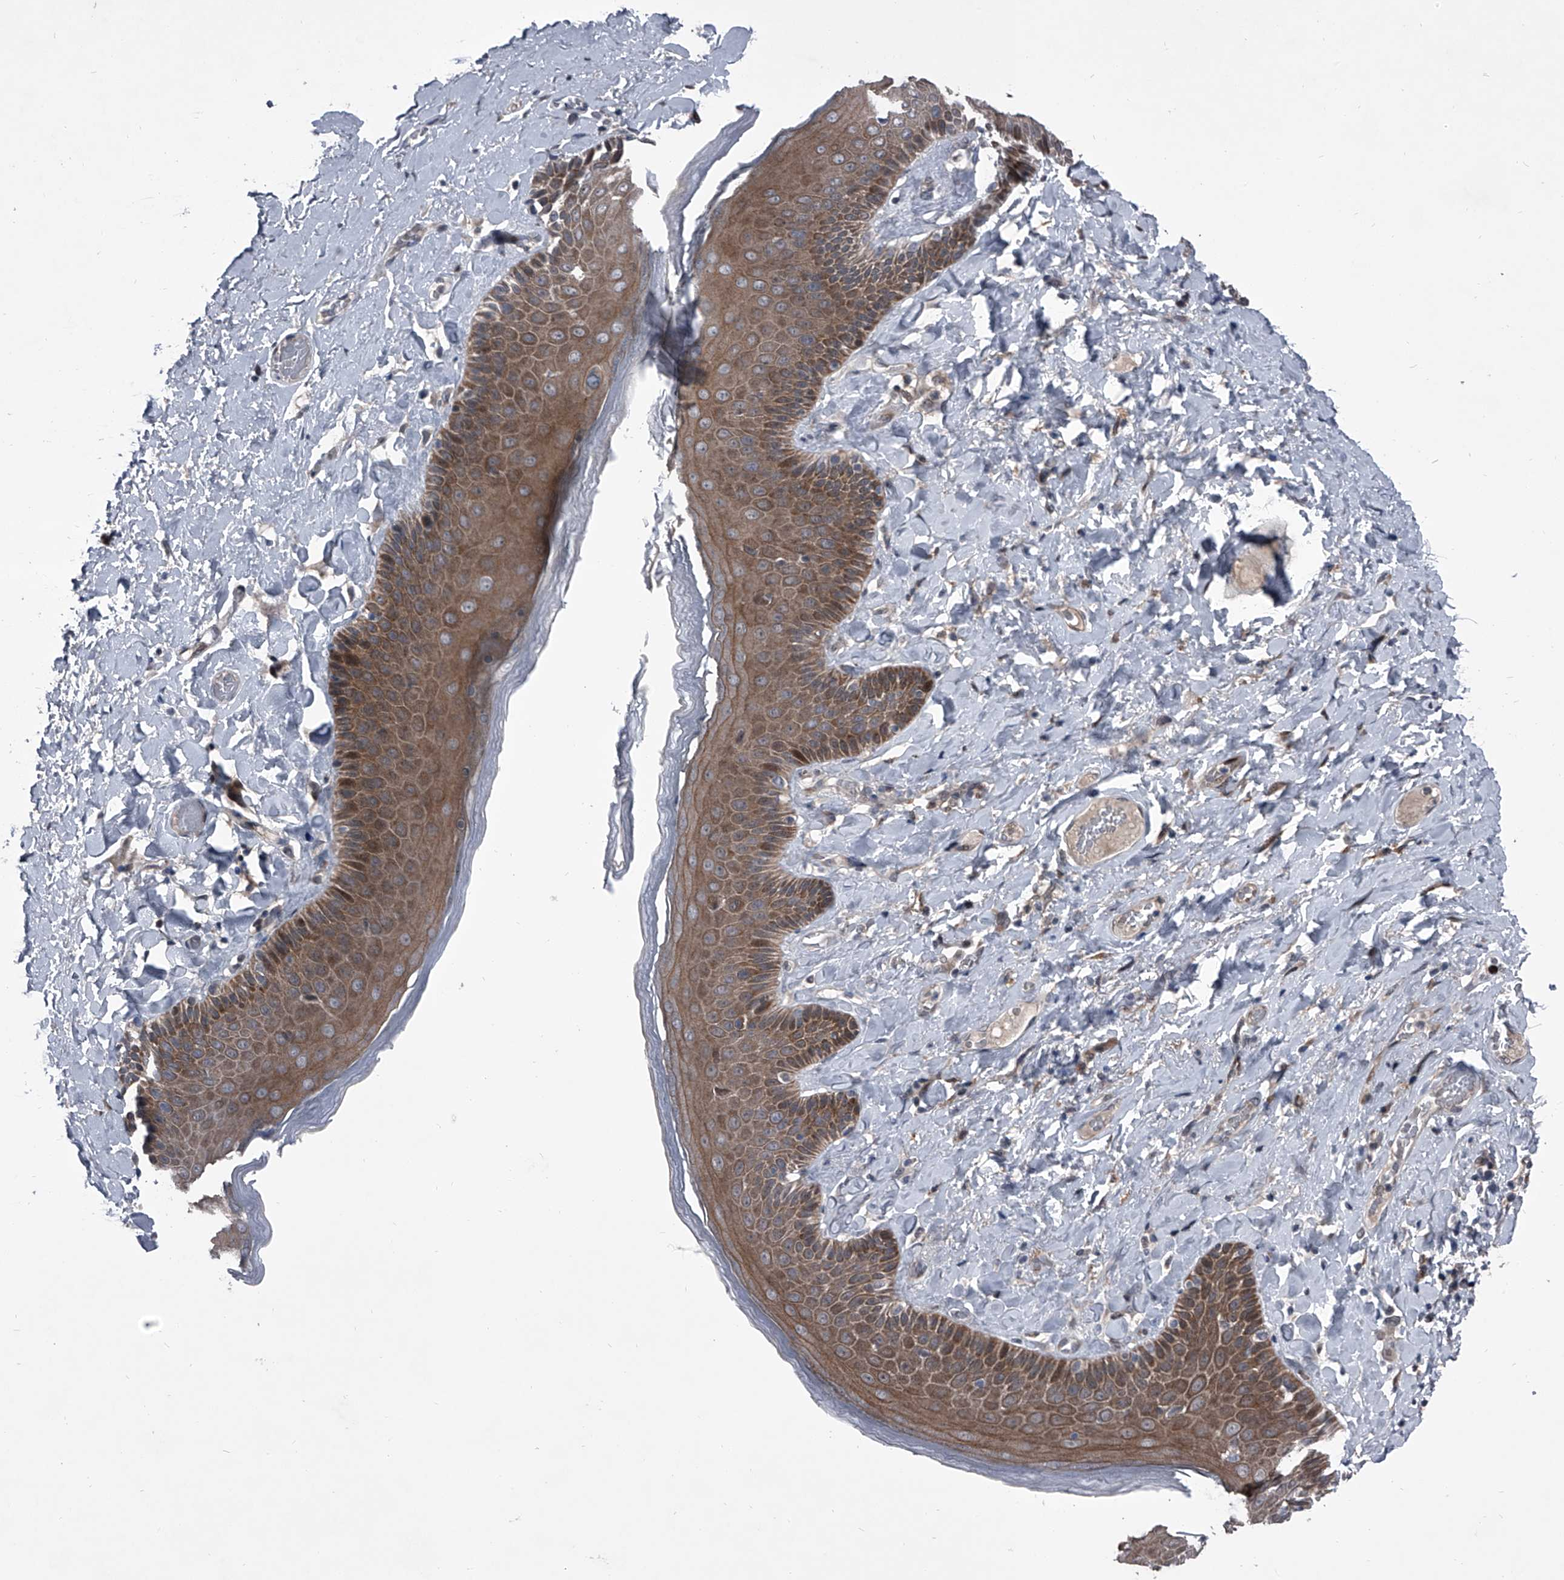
{"staining": {"intensity": "moderate", "quantity": ">75%", "location": "cytoplasmic/membranous"}, "tissue": "skin", "cell_type": "Epidermal cells", "image_type": "normal", "snomed": [{"axis": "morphology", "description": "Normal tissue, NOS"}, {"axis": "topography", "description": "Anal"}], "caption": "Approximately >75% of epidermal cells in benign human skin demonstrate moderate cytoplasmic/membranous protein staining as visualized by brown immunohistochemical staining.", "gene": "ELK4", "patient": {"sex": "male", "age": 69}}